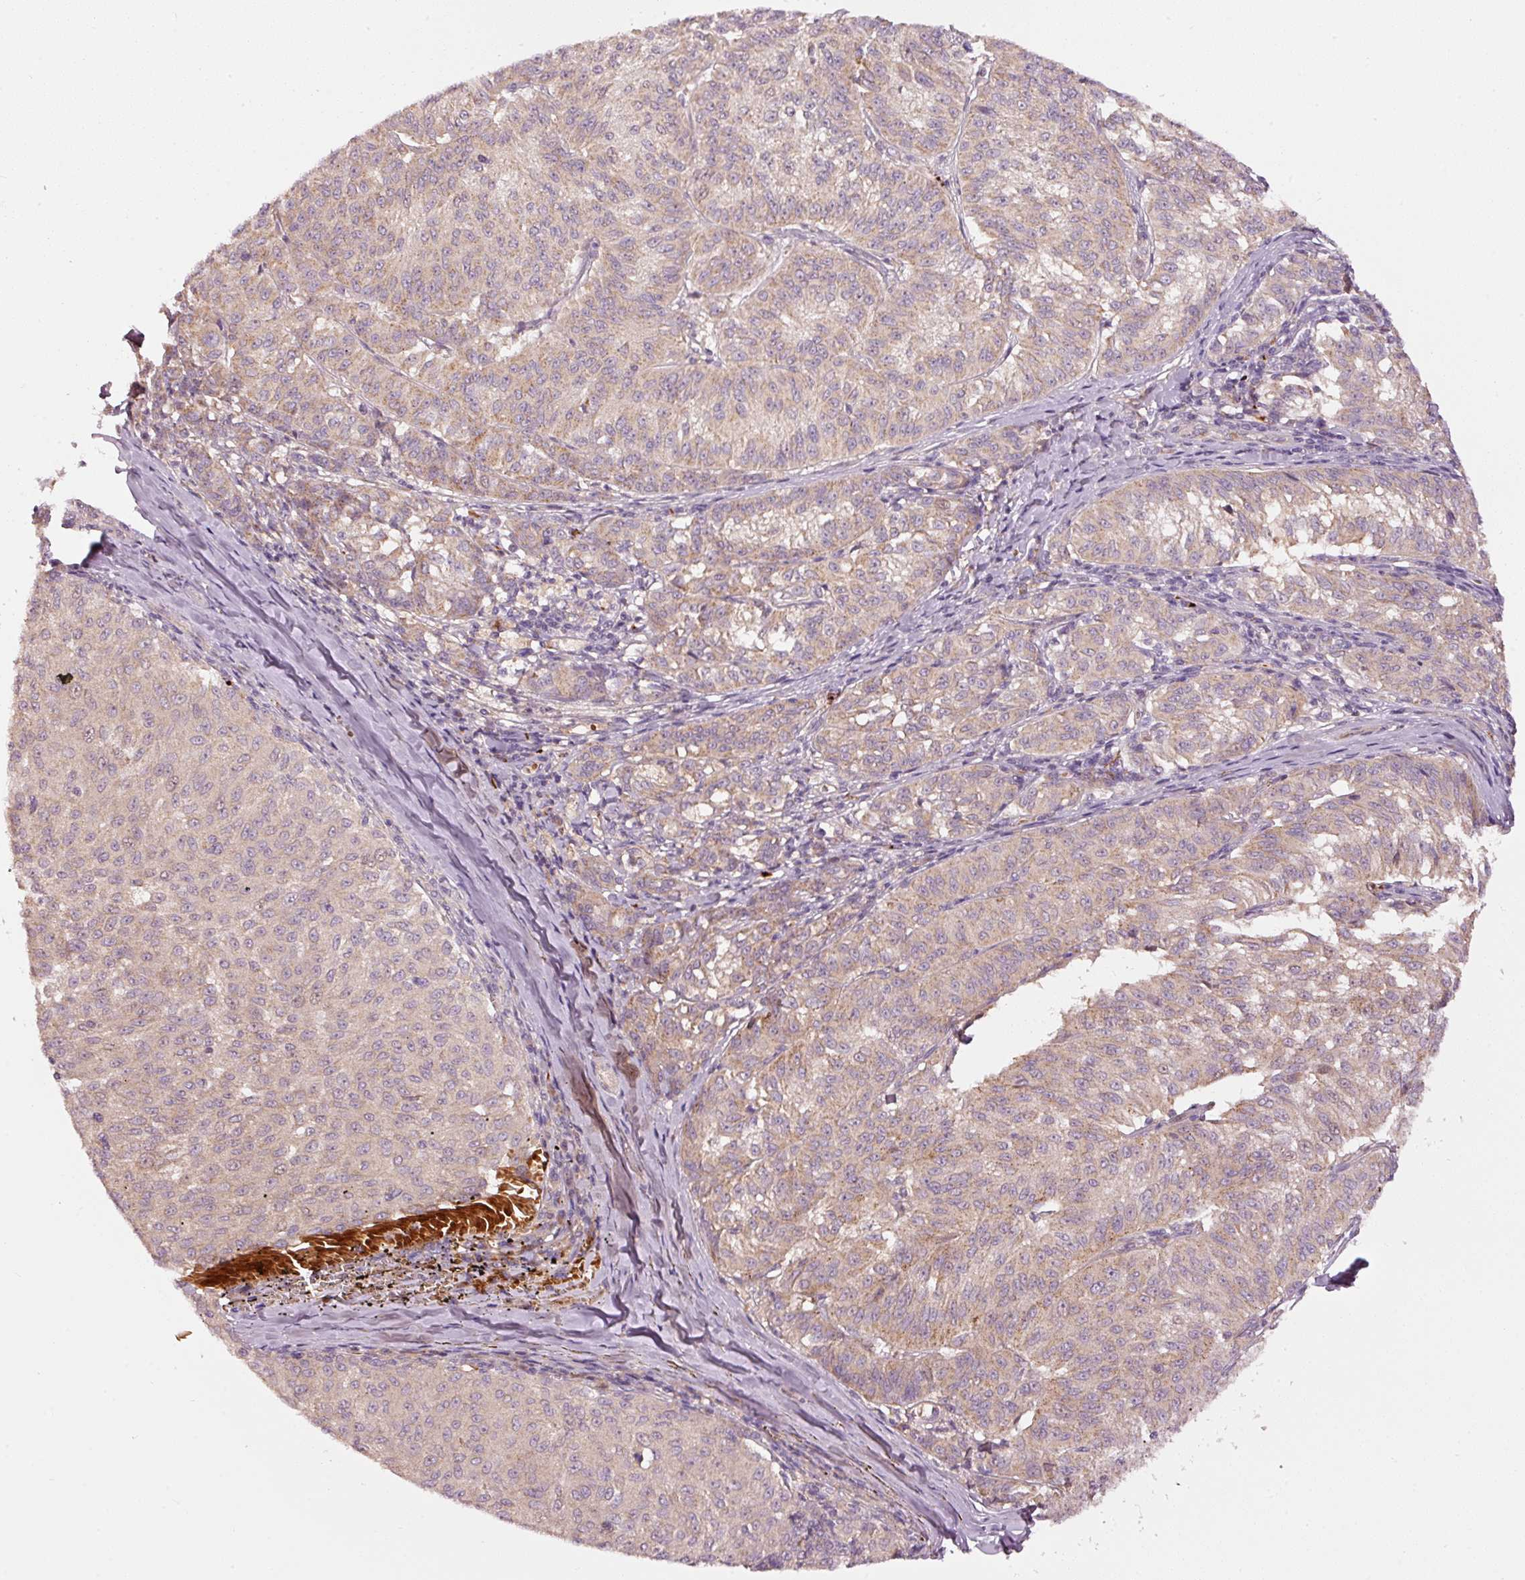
{"staining": {"intensity": "weak", "quantity": "25%-75%", "location": "cytoplasmic/membranous"}, "tissue": "melanoma", "cell_type": "Tumor cells", "image_type": "cancer", "snomed": [{"axis": "morphology", "description": "Malignant melanoma, NOS"}, {"axis": "topography", "description": "Skin"}], "caption": "The image displays staining of melanoma, revealing weak cytoplasmic/membranous protein staining (brown color) within tumor cells. The staining was performed using DAB (3,3'-diaminobenzidine), with brown indicating positive protein expression. Nuclei are stained blue with hematoxylin.", "gene": "KLHL21", "patient": {"sex": "female", "age": 72}}